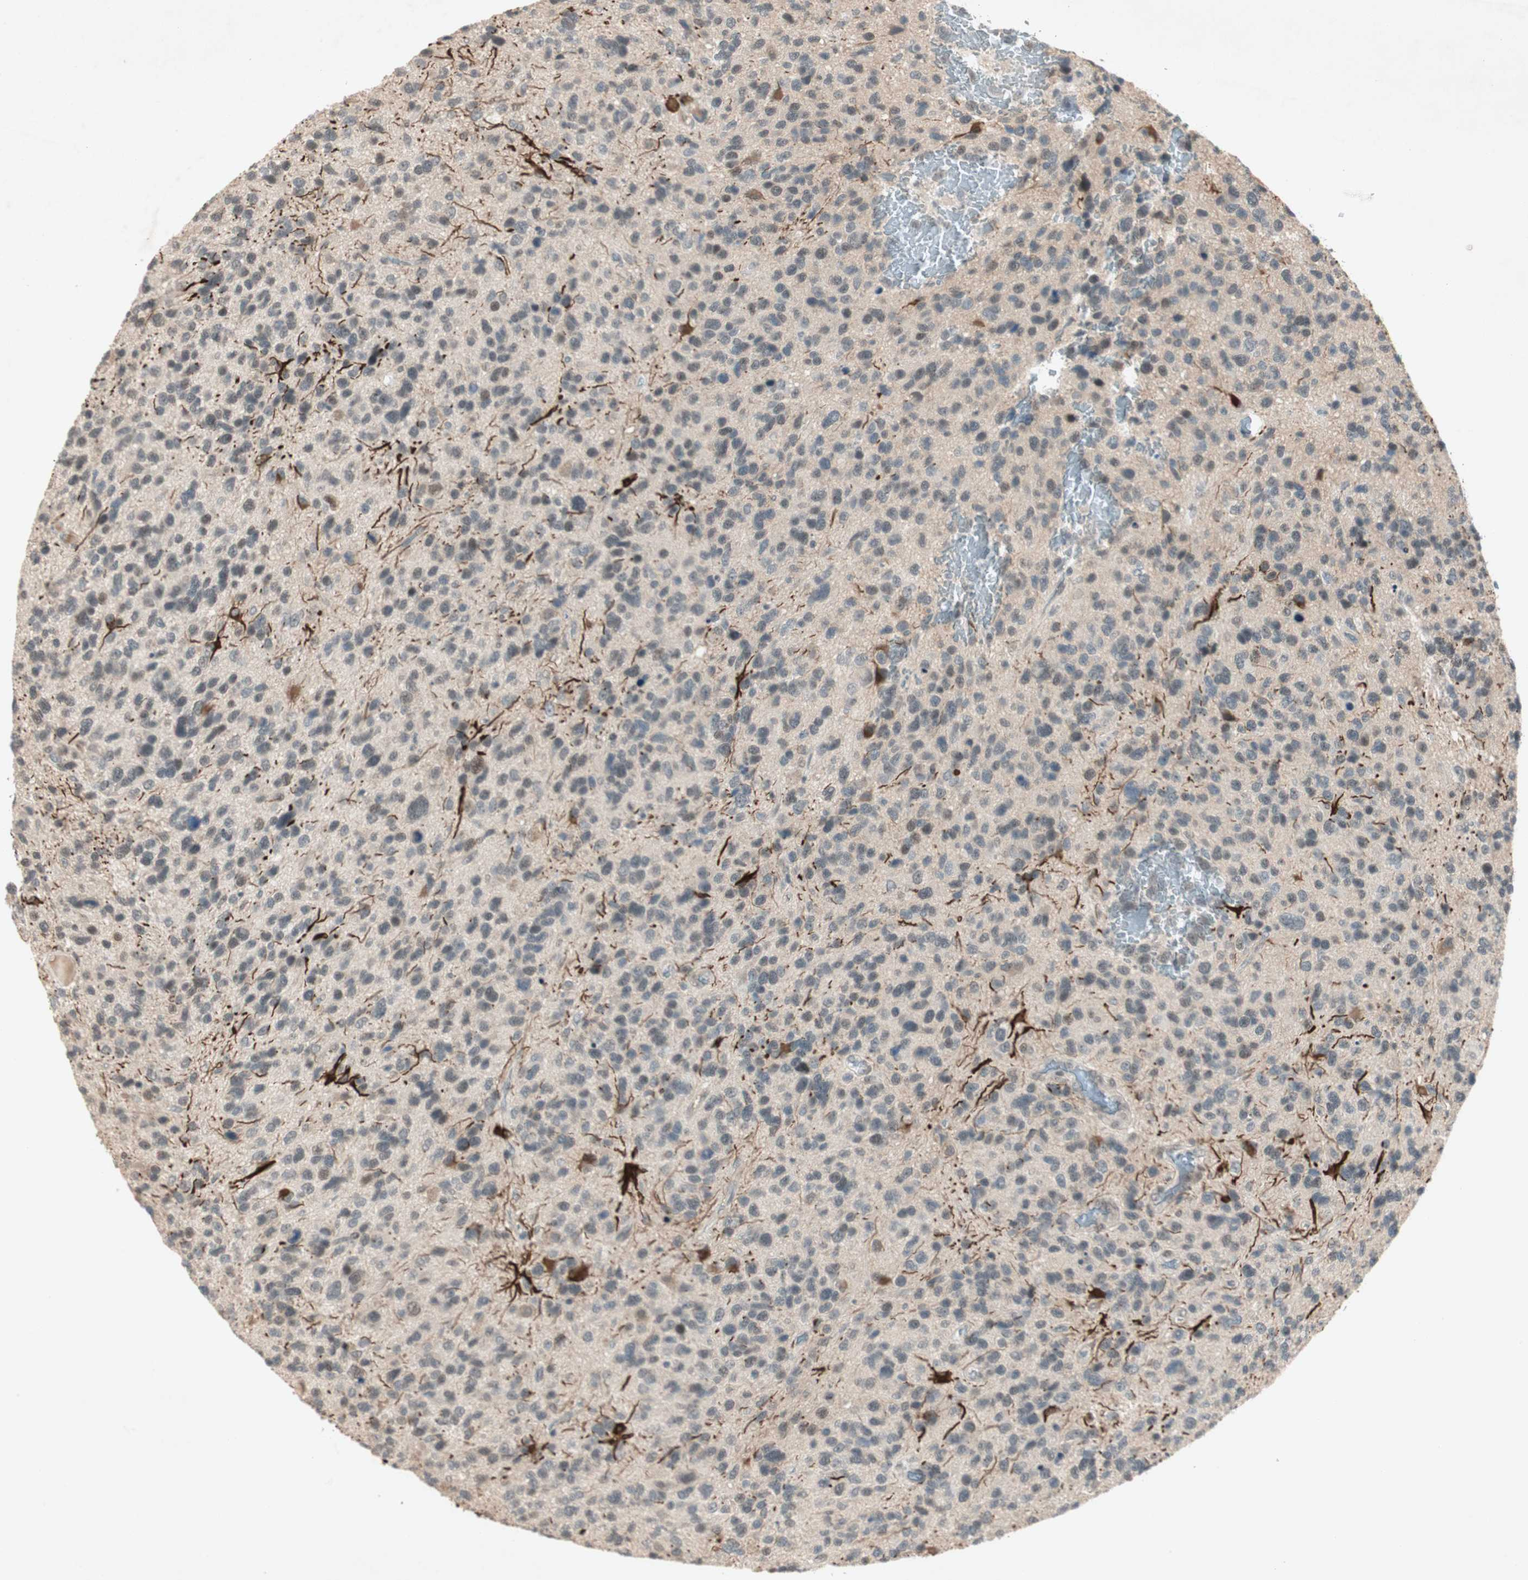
{"staining": {"intensity": "strong", "quantity": "<25%", "location": "cytoplasmic/membranous"}, "tissue": "glioma", "cell_type": "Tumor cells", "image_type": "cancer", "snomed": [{"axis": "morphology", "description": "Glioma, malignant, High grade"}, {"axis": "topography", "description": "Brain"}], "caption": "Immunohistochemical staining of glioma displays strong cytoplasmic/membranous protein expression in approximately <25% of tumor cells.", "gene": "RNGTT", "patient": {"sex": "female", "age": 58}}